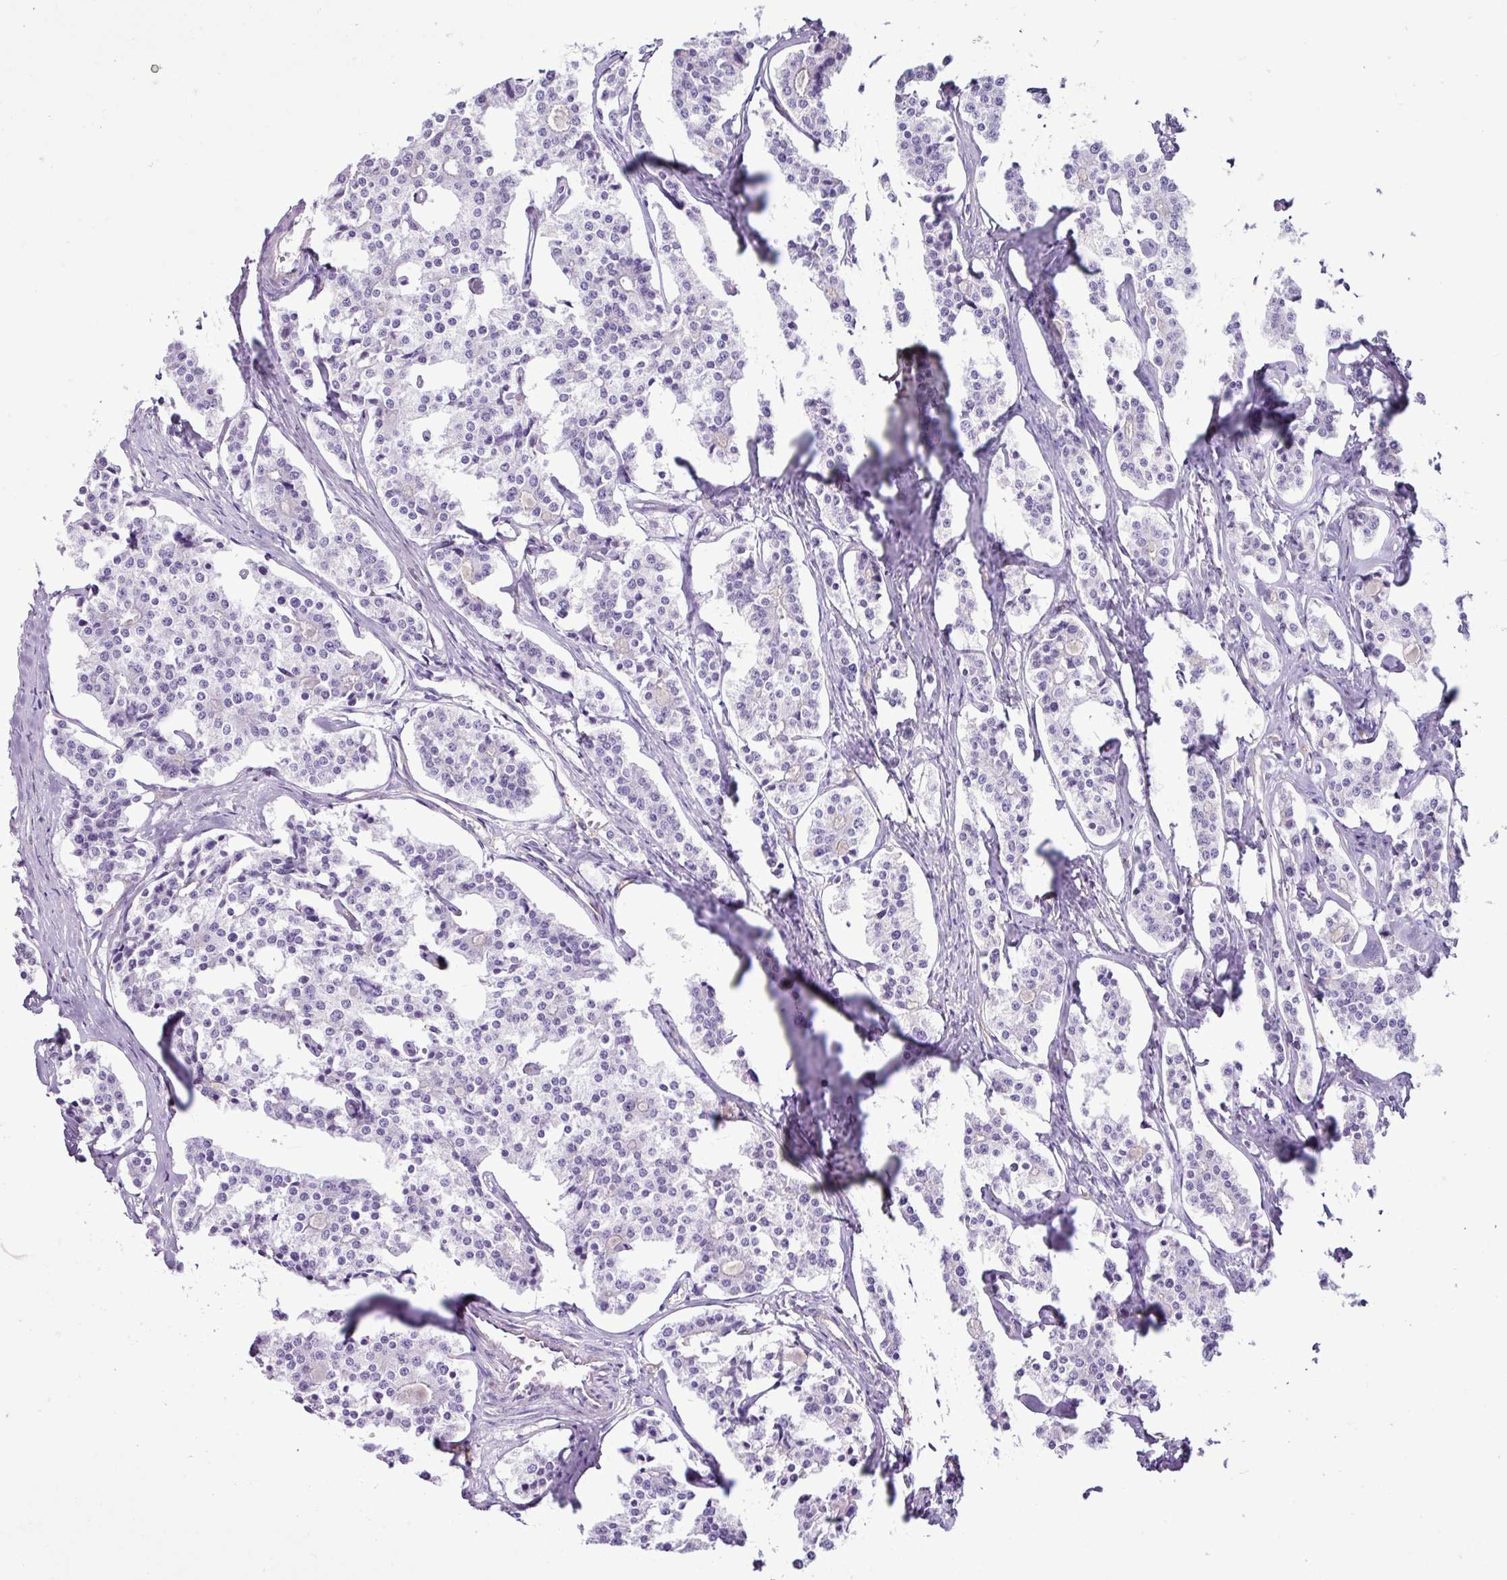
{"staining": {"intensity": "negative", "quantity": "none", "location": "none"}, "tissue": "carcinoid", "cell_type": "Tumor cells", "image_type": "cancer", "snomed": [{"axis": "morphology", "description": "Carcinoid, malignant, NOS"}, {"axis": "topography", "description": "Small intestine"}], "caption": "IHC micrograph of neoplastic tissue: human malignant carcinoid stained with DAB (3,3'-diaminobenzidine) displays no significant protein expression in tumor cells.", "gene": "EME2", "patient": {"sex": "male", "age": 63}}